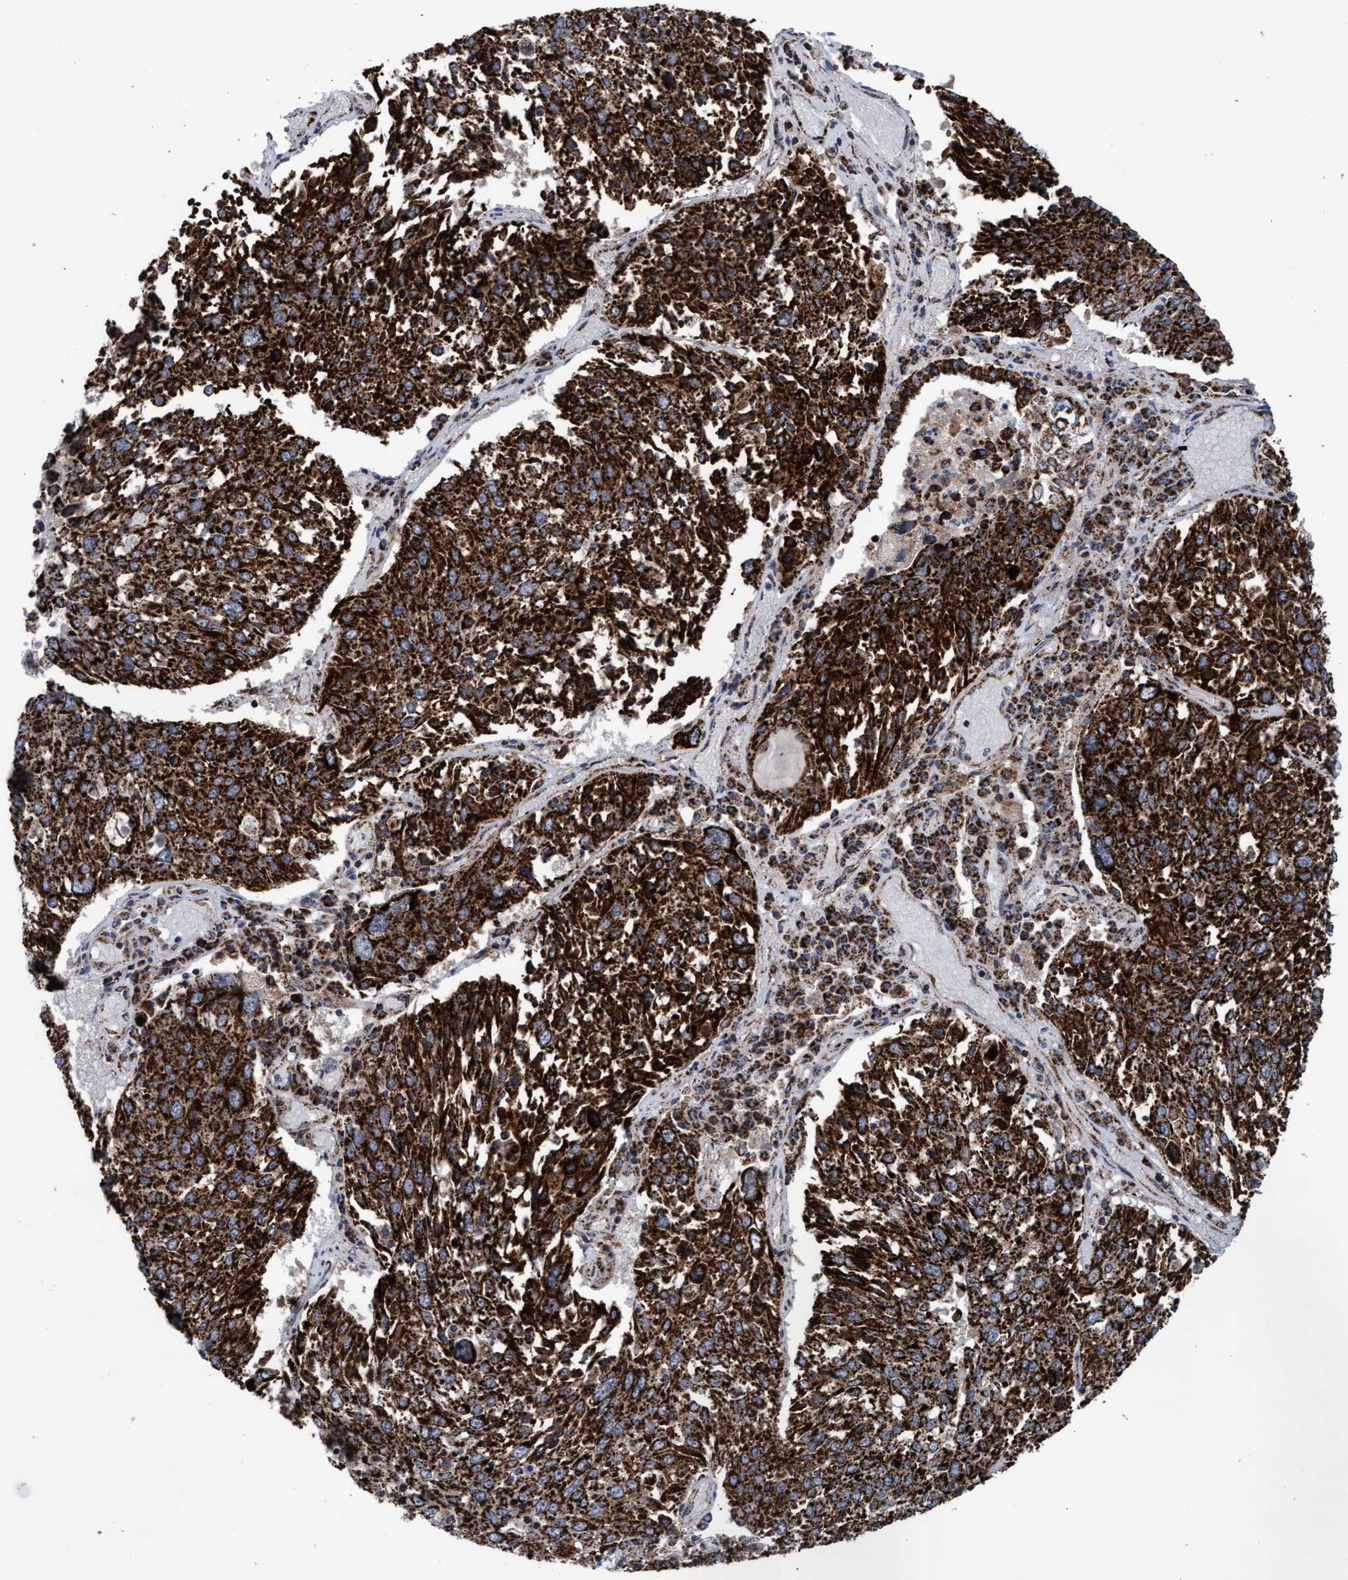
{"staining": {"intensity": "strong", "quantity": ">75%", "location": "cytoplasmic/membranous"}, "tissue": "lung cancer", "cell_type": "Tumor cells", "image_type": "cancer", "snomed": [{"axis": "morphology", "description": "Squamous cell carcinoma, NOS"}, {"axis": "topography", "description": "Lung"}], "caption": "High-power microscopy captured an IHC image of lung cancer, revealing strong cytoplasmic/membranous staining in approximately >75% of tumor cells.", "gene": "MRPL38", "patient": {"sex": "male", "age": 65}}